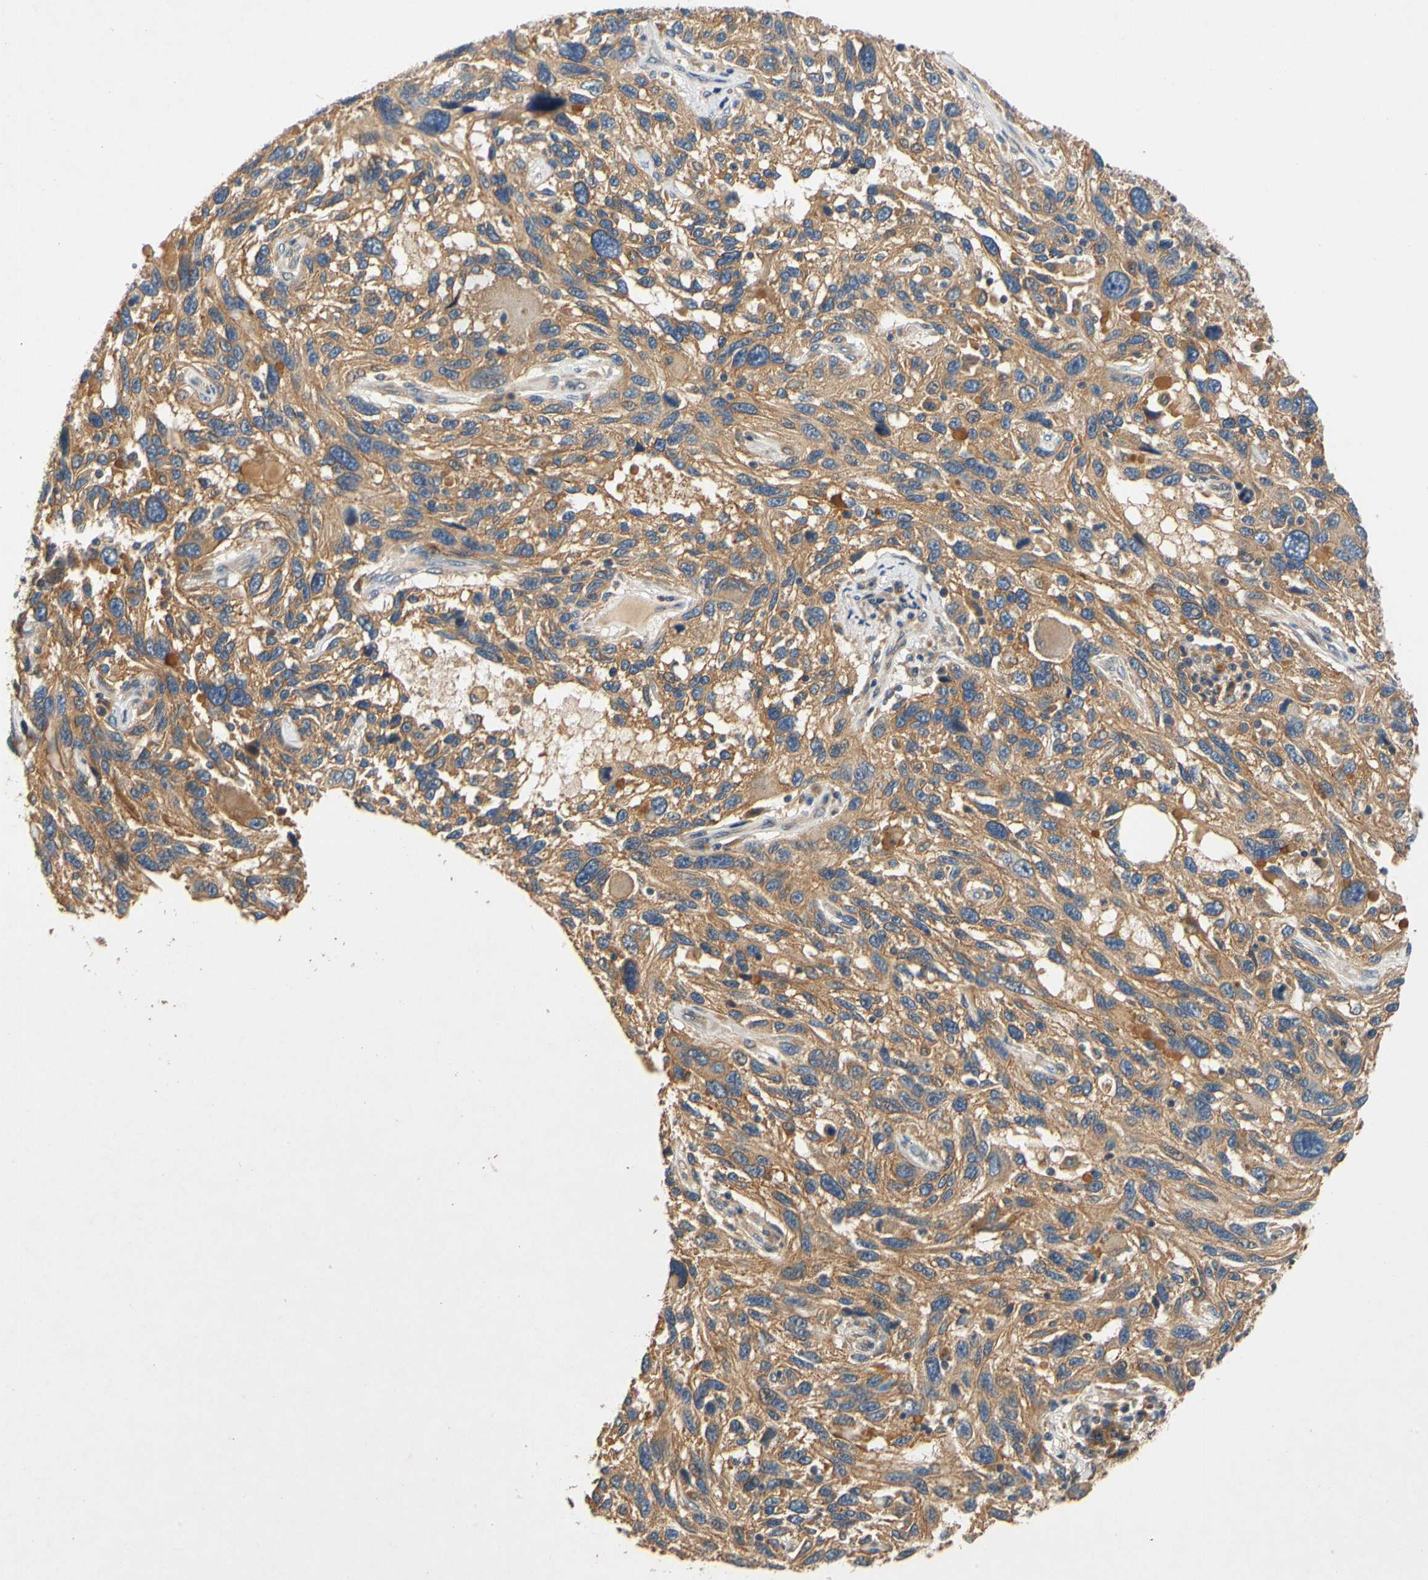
{"staining": {"intensity": "moderate", "quantity": ">75%", "location": "cytoplasmic/membranous"}, "tissue": "melanoma", "cell_type": "Tumor cells", "image_type": "cancer", "snomed": [{"axis": "morphology", "description": "Malignant melanoma, NOS"}, {"axis": "topography", "description": "Skin"}], "caption": "IHC of malignant melanoma shows medium levels of moderate cytoplasmic/membranous expression in about >75% of tumor cells.", "gene": "USP46", "patient": {"sex": "male", "age": 53}}